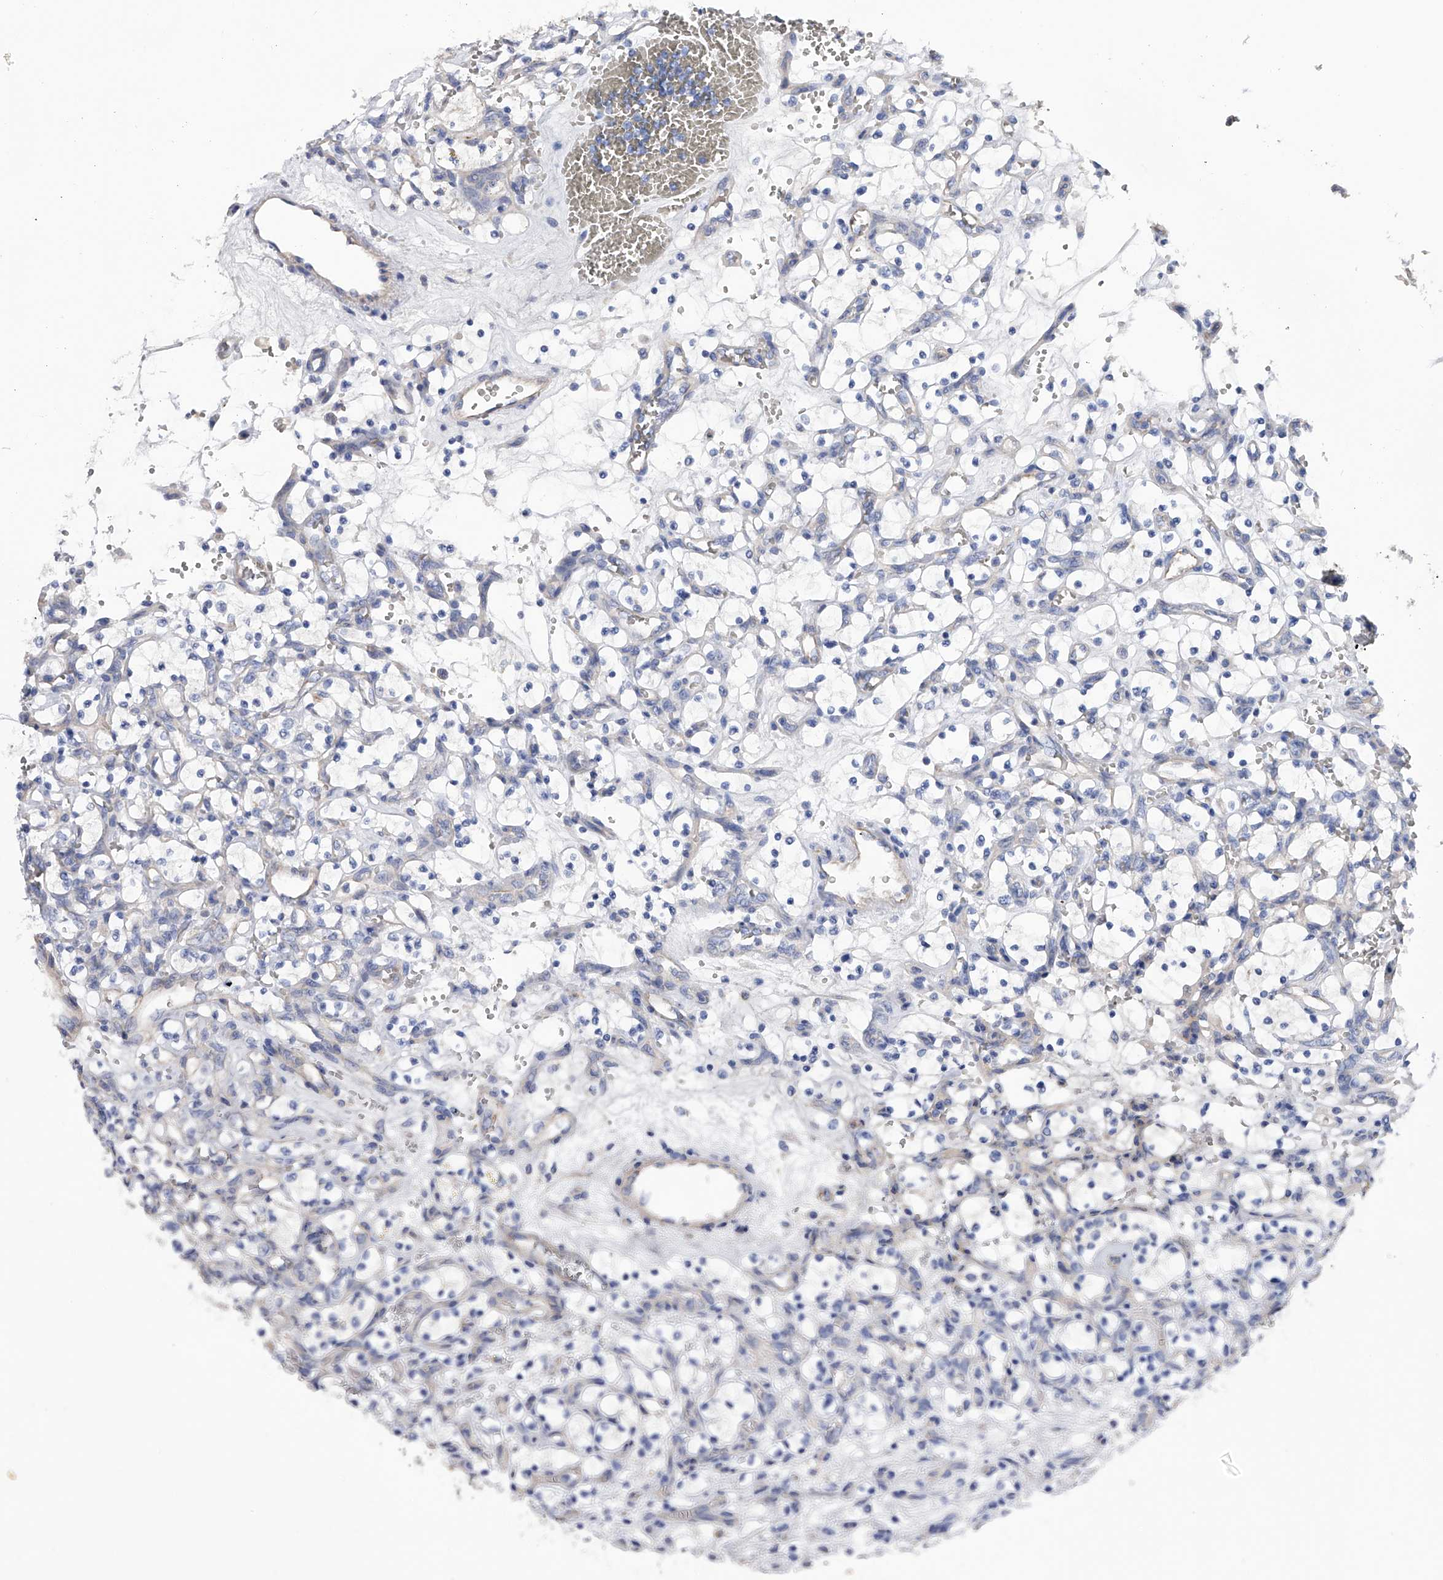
{"staining": {"intensity": "negative", "quantity": "none", "location": "none"}, "tissue": "renal cancer", "cell_type": "Tumor cells", "image_type": "cancer", "snomed": [{"axis": "morphology", "description": "Adenocarcinoma, NOS"}, {"axis": "topography", "description": "Kidney"}], "caption": "This is a histopathology image of immunohistochemistry staining of renal cancer (adenocarcinoma), which shows no staining in tumor cells.", "gene": "RWDD2A", "patient": {"sex": "female", "age": 69}}